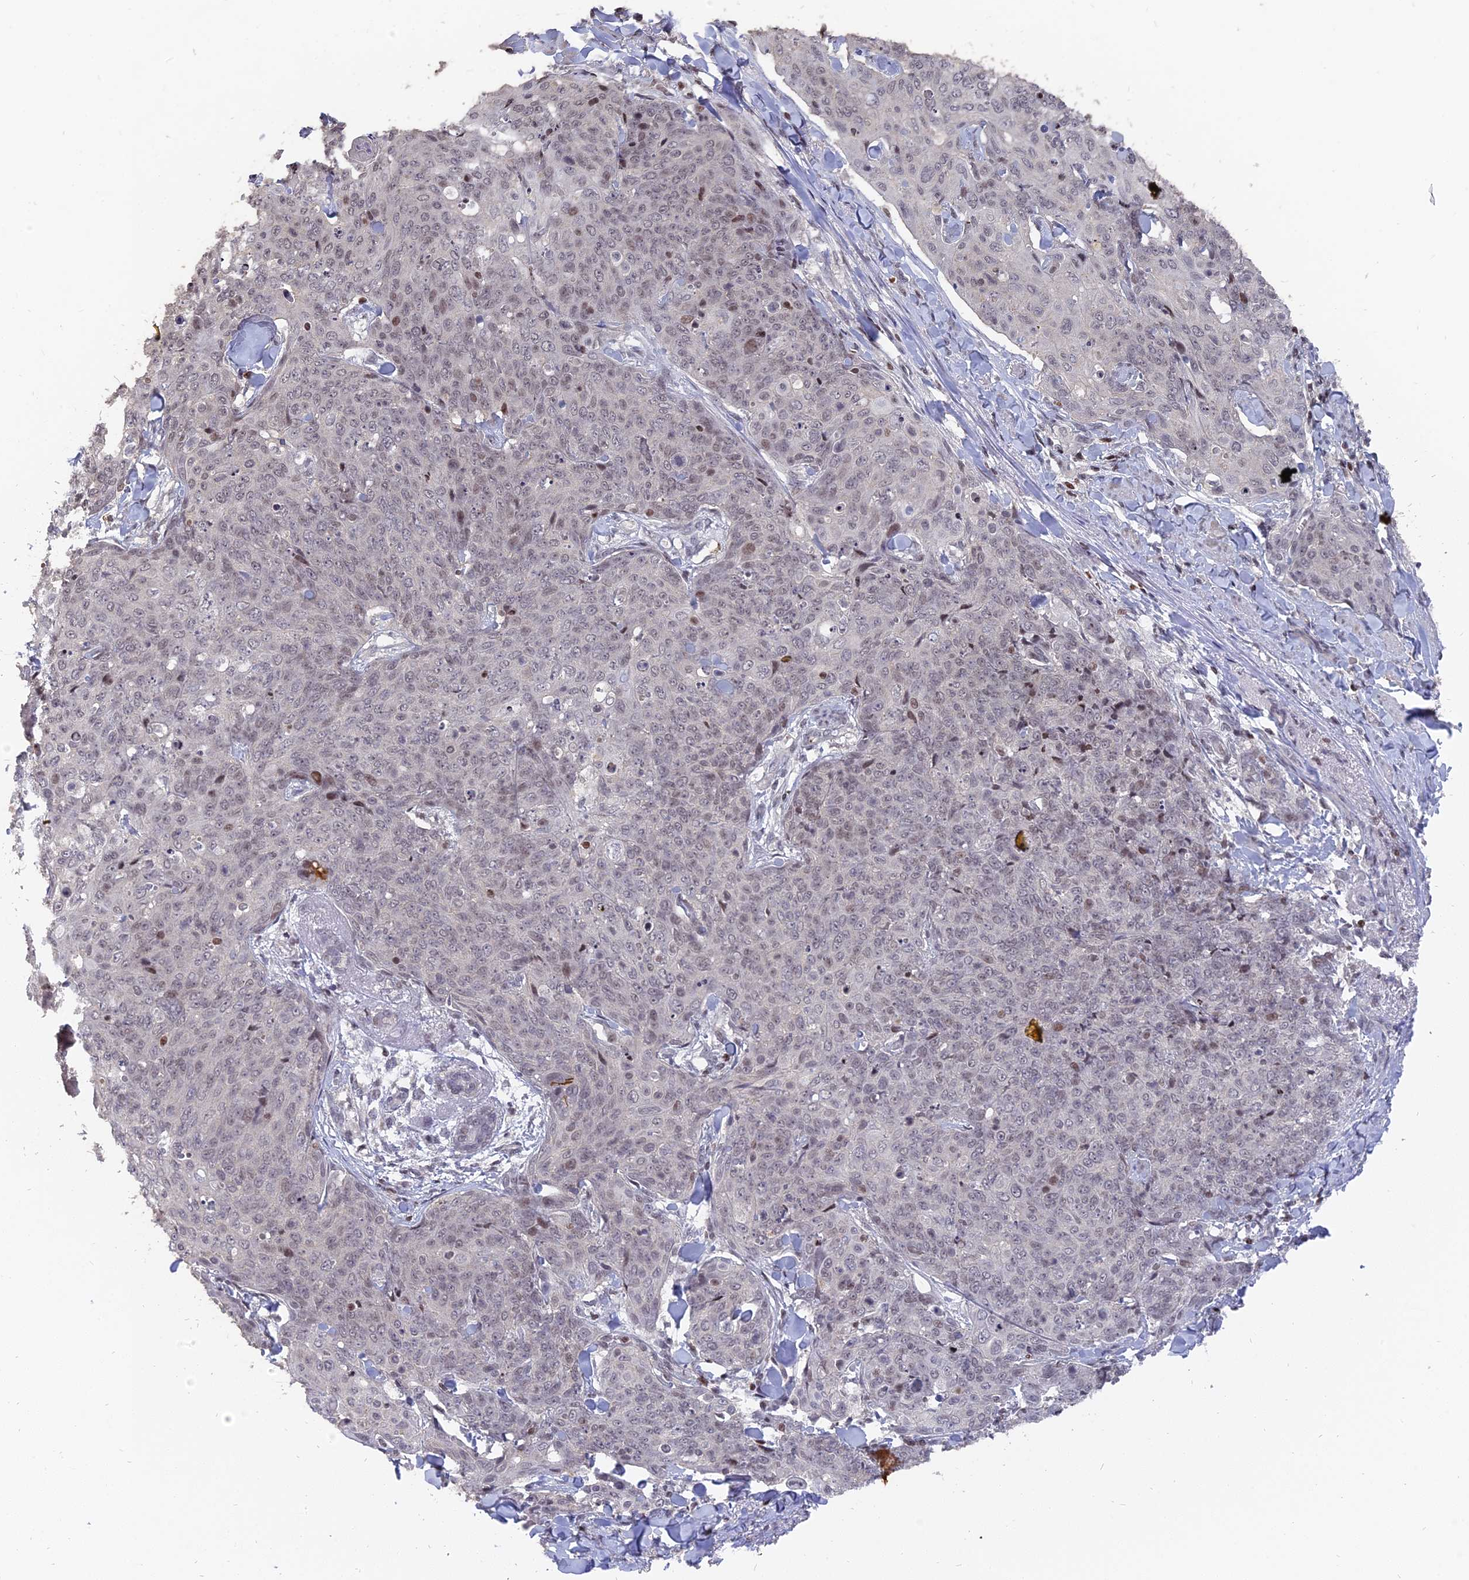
{"staining": {"intensity": "negative", "quantity": "none", "location": "none"}, "tissue": "skin cancer", "cell_type": "Tumor cells", "image_type": "cancer", "snomed": [{"axis": "morphology", "description": "Squamous cell carcinoma, NOS"}, {"axis": "topography", "description": "Skin"}, {"axis": "topography", "description": "Vulva"}], "caption": "Immunohistochemical staining of human squamous cell carcinoma (skin) displays no significant expression in tumor cells.", "gene": "NR1H3", "patient": {"sex": "female", "age": 85}}